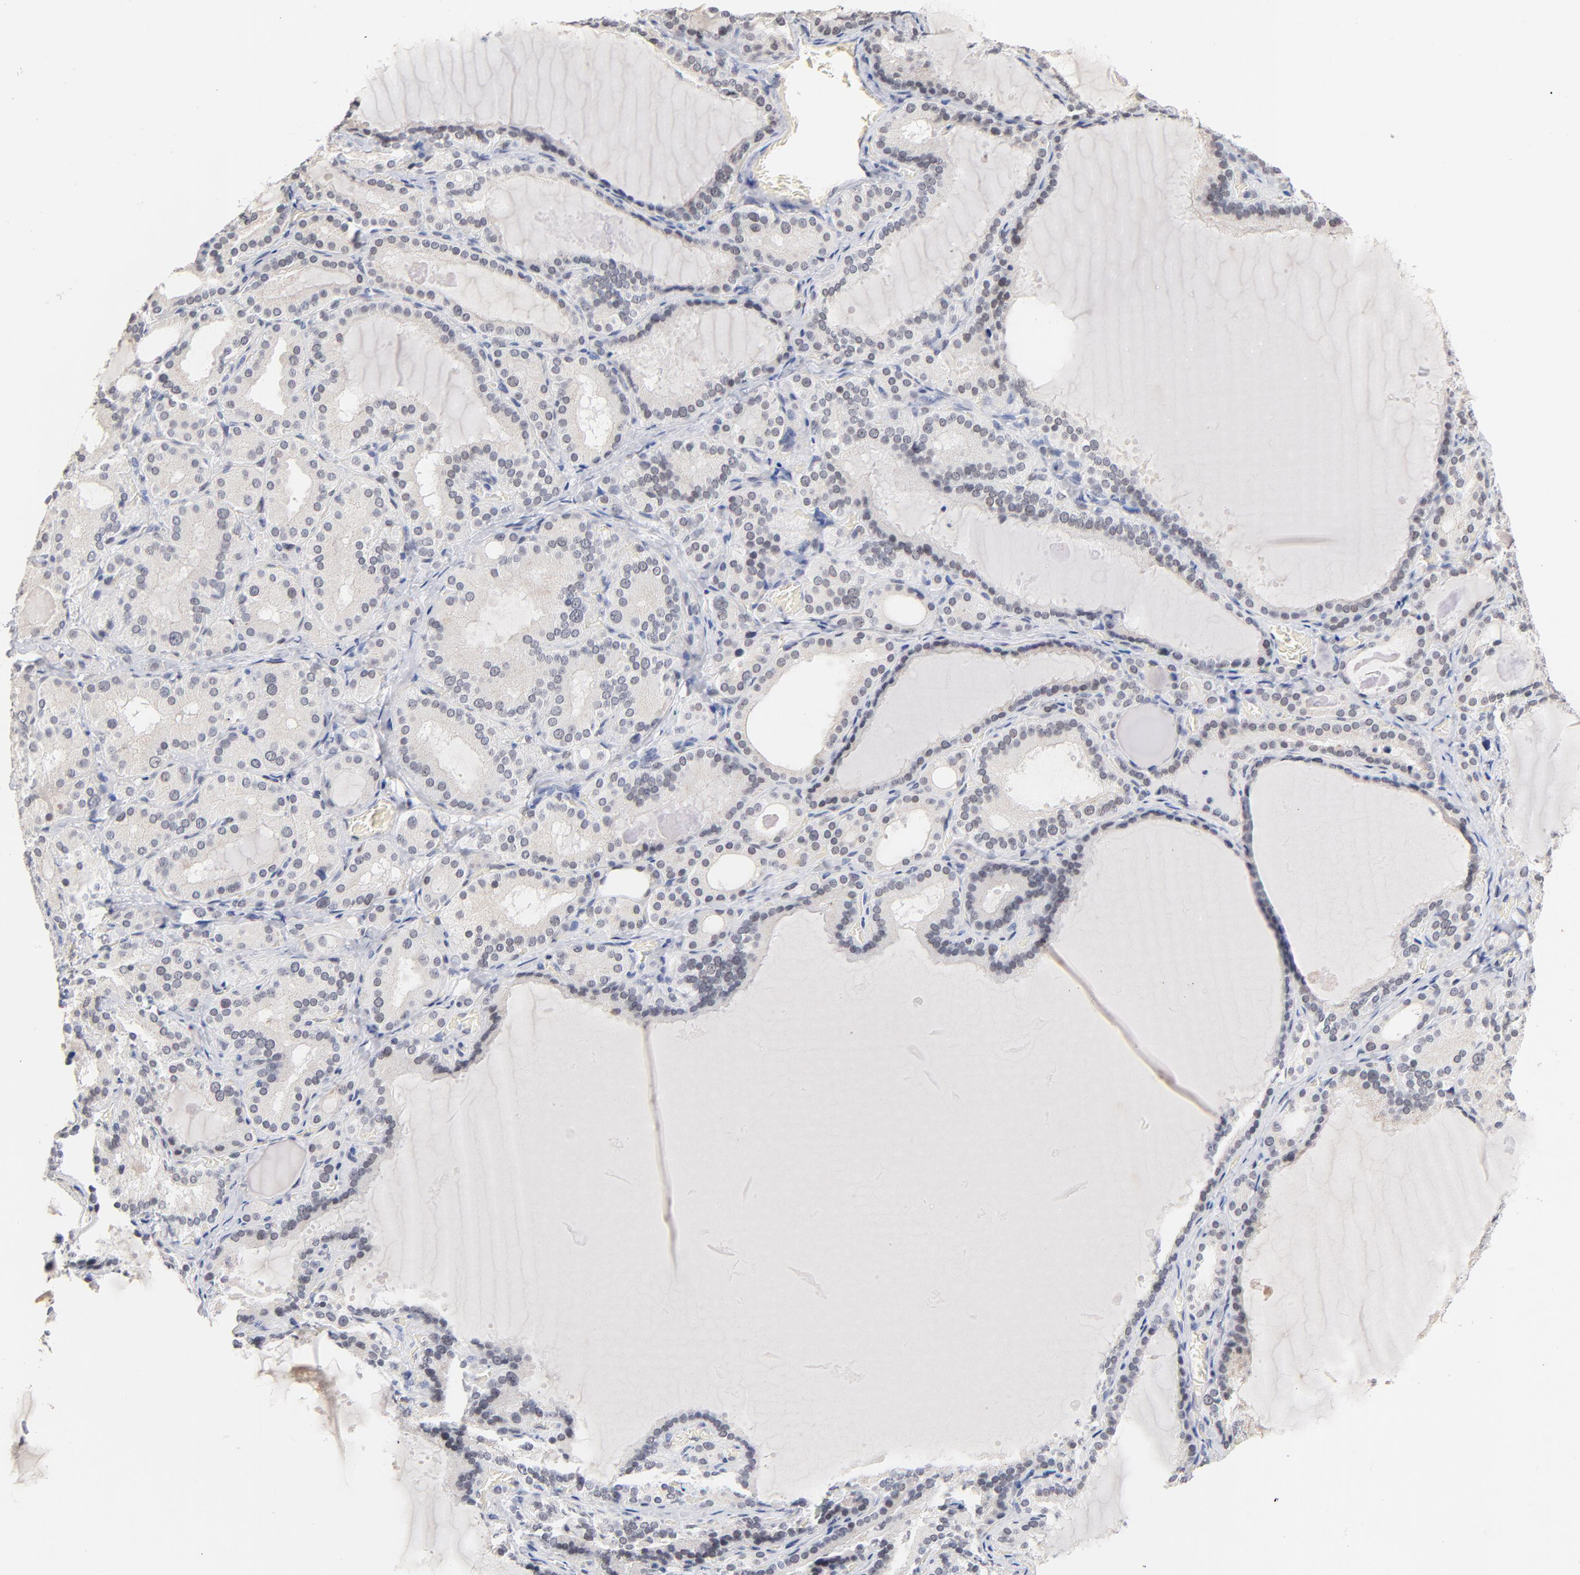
{"staining": {"intensity": "weak", "quantity": "25%-75%", "location": "cytoplasmic/membranous"}, "tissue": "thyroid gland", "cell_type": "Glandular cells", "image_type": "normal", "snomed": [{"axis": "morphology", "description": "Normal tissue, NOS"}, {"axis": "topography", "description": "Thyroid gland"}], "caption": "IHC (DAB) staining of unremarkable human thyroid gland demonstrates weak cytoplasmic/membranous protein expression in approximately 25%-75% of glandular cells.", "gene": "ORC2", "patient": {"sex": "female", "age": 33}}